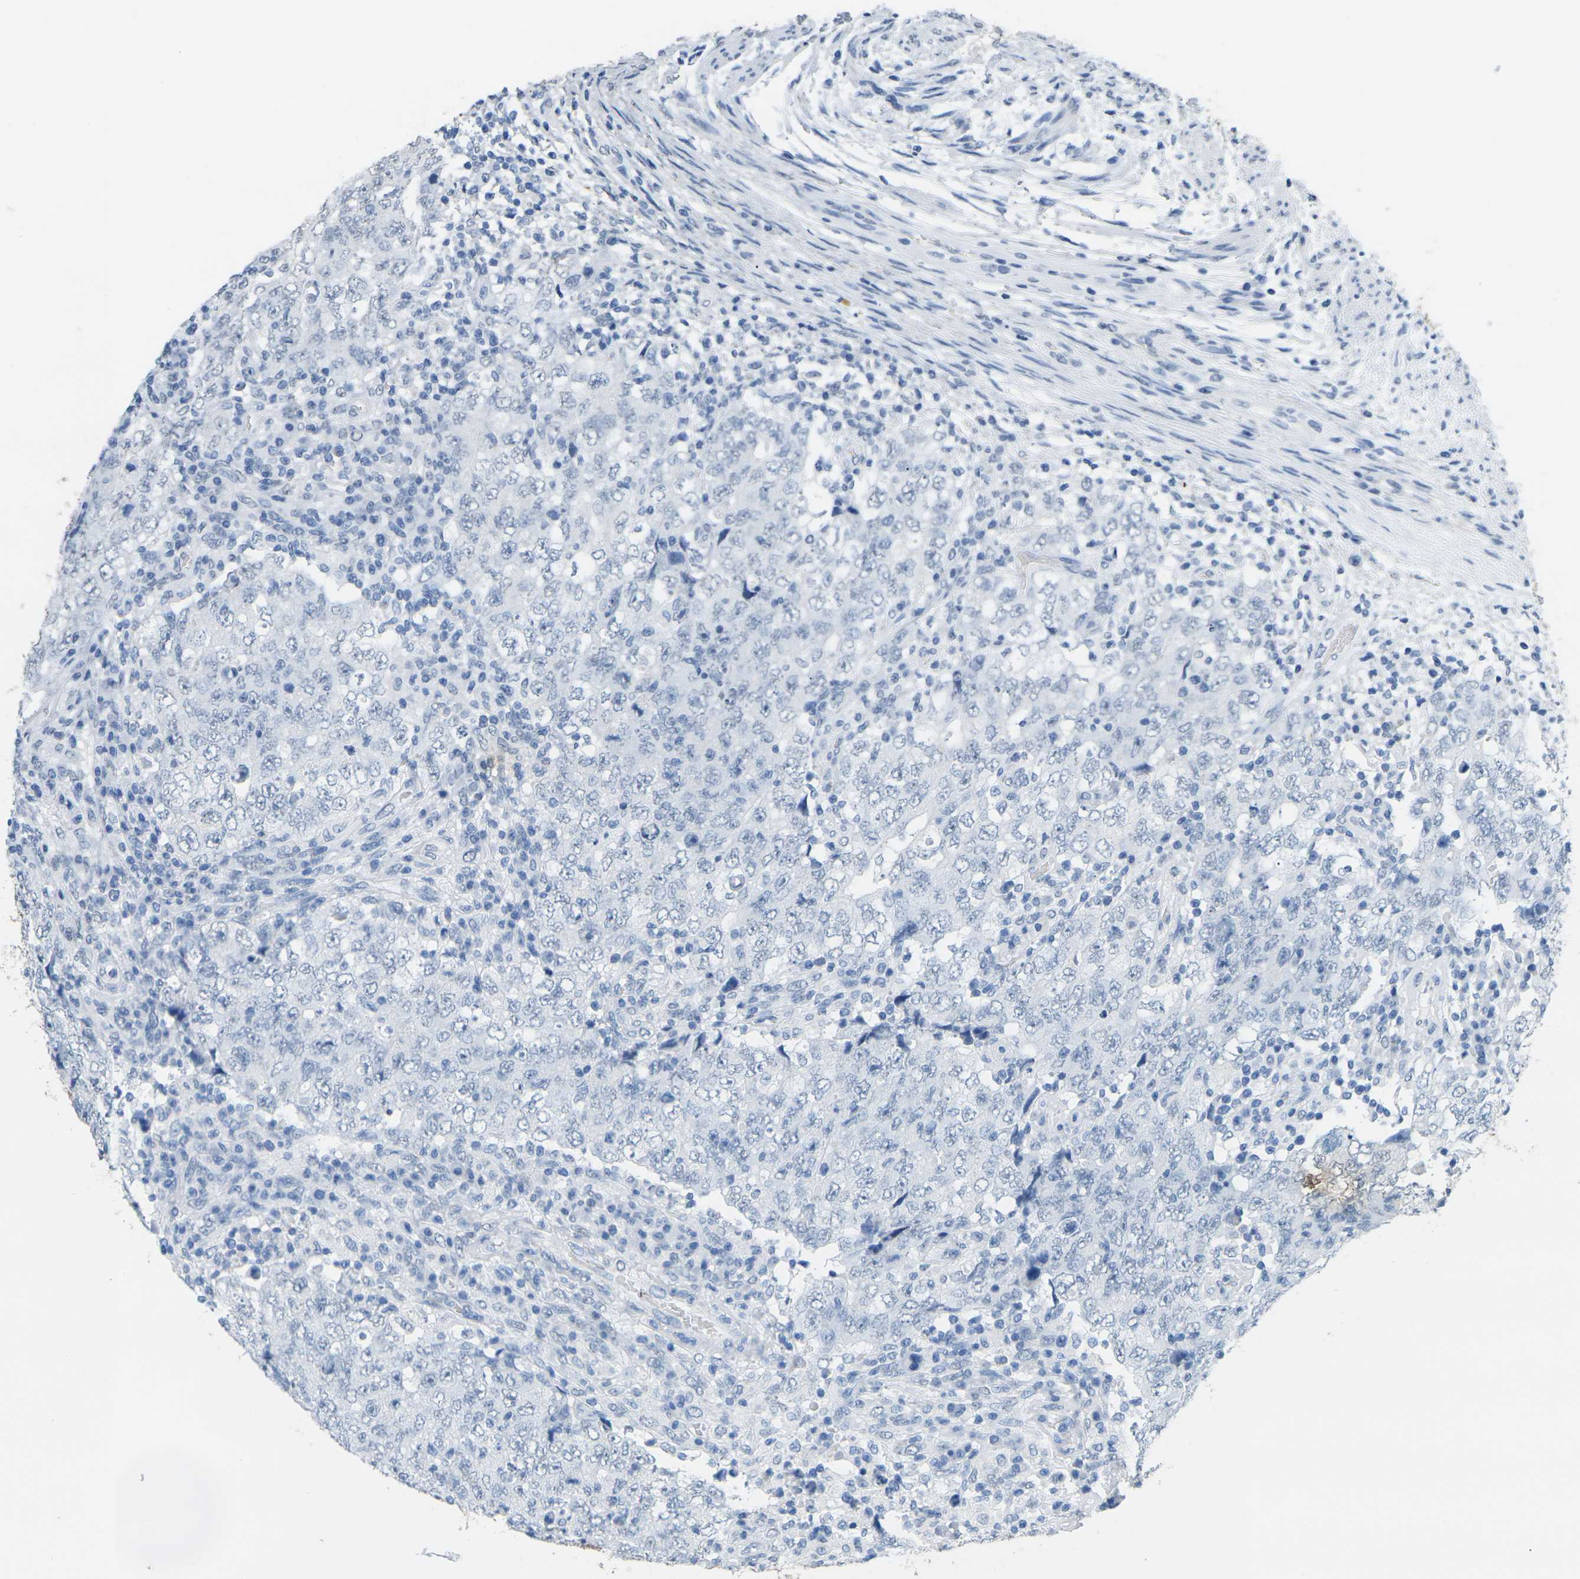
{"staining": {"intensity": "negative", "quantity": "none", "location": "none"}, "tissue": "testis cancer", "cell_type": "Tumor cells", "image_type": "cancer", "snomed": [{"axis": "morphology", "description": "Carcinoma, Embryonal, NOS"}, {"axis": "topography", "description": "Testis"}], "caption": "An image of testis cancer stained for a protein demonstrates no brown staining in tumor cells.", "gene": "CTAG1A", "patient": {"sex": "male", "age": 26}}